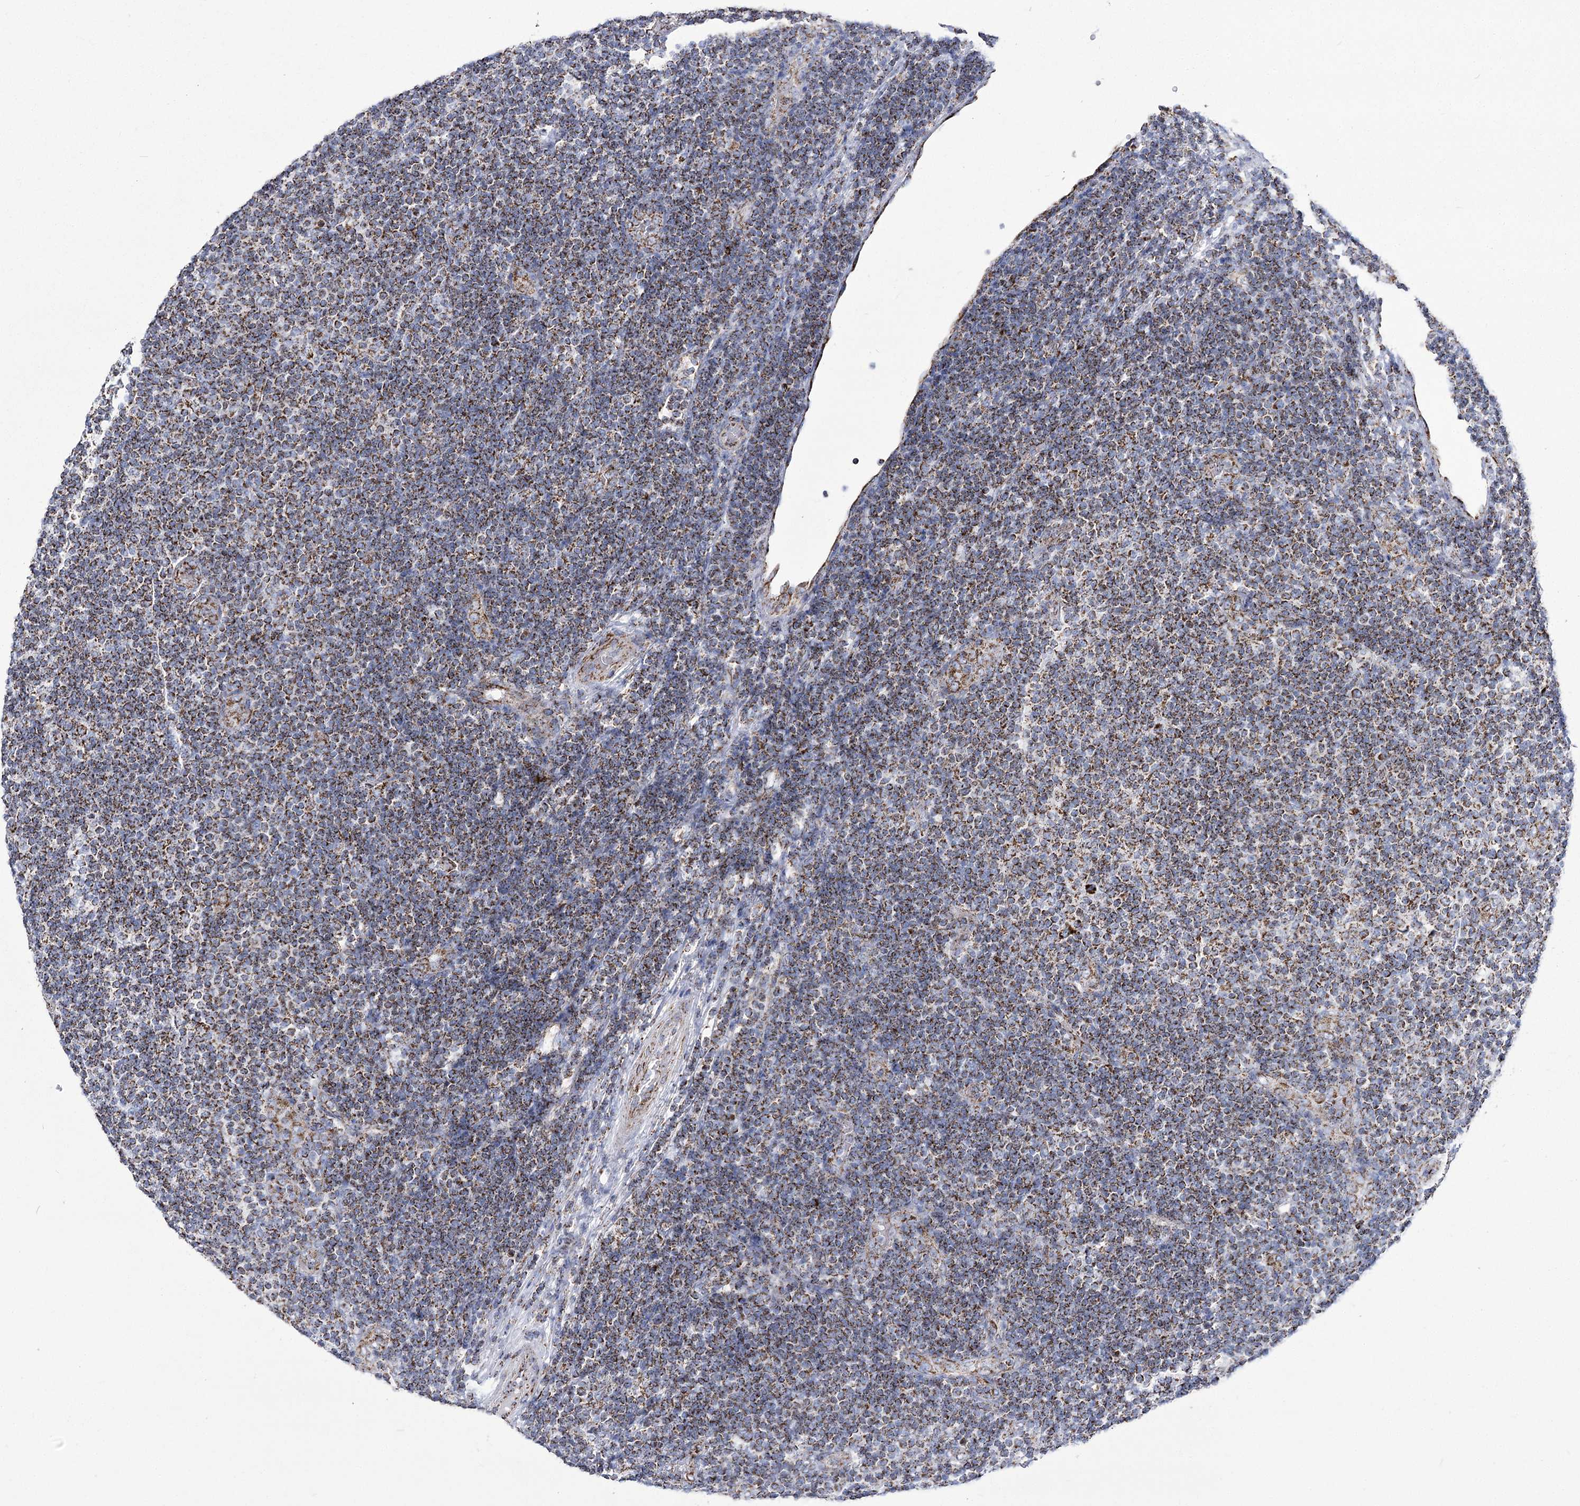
{"staining": {"intensity": "moderate", "quantity": ">75%", "location": "cytoplasmic/membranous"}, "tissue": "lymphoma", "cell_type": "Tumor cells", "image_type": "cancer", "snomed": [{"axis": "morphology", "description": "Malignant lymphoma, non-Hodgkin's type, Low grade"}, {"axis": "topography", "description": "Lymph node"}], "caption": "This micrograph demonstrates low-grade malignant lymphoma, non-Hodgkin's type stained with IHC to label a protein in brown. The cytoplasmic/membranous of tumor cells show moderate positivity for the protein. Nuclei are counter-stained blue.", "gene": "PDHB", "patient": {"sex": "male", "age": 83}}